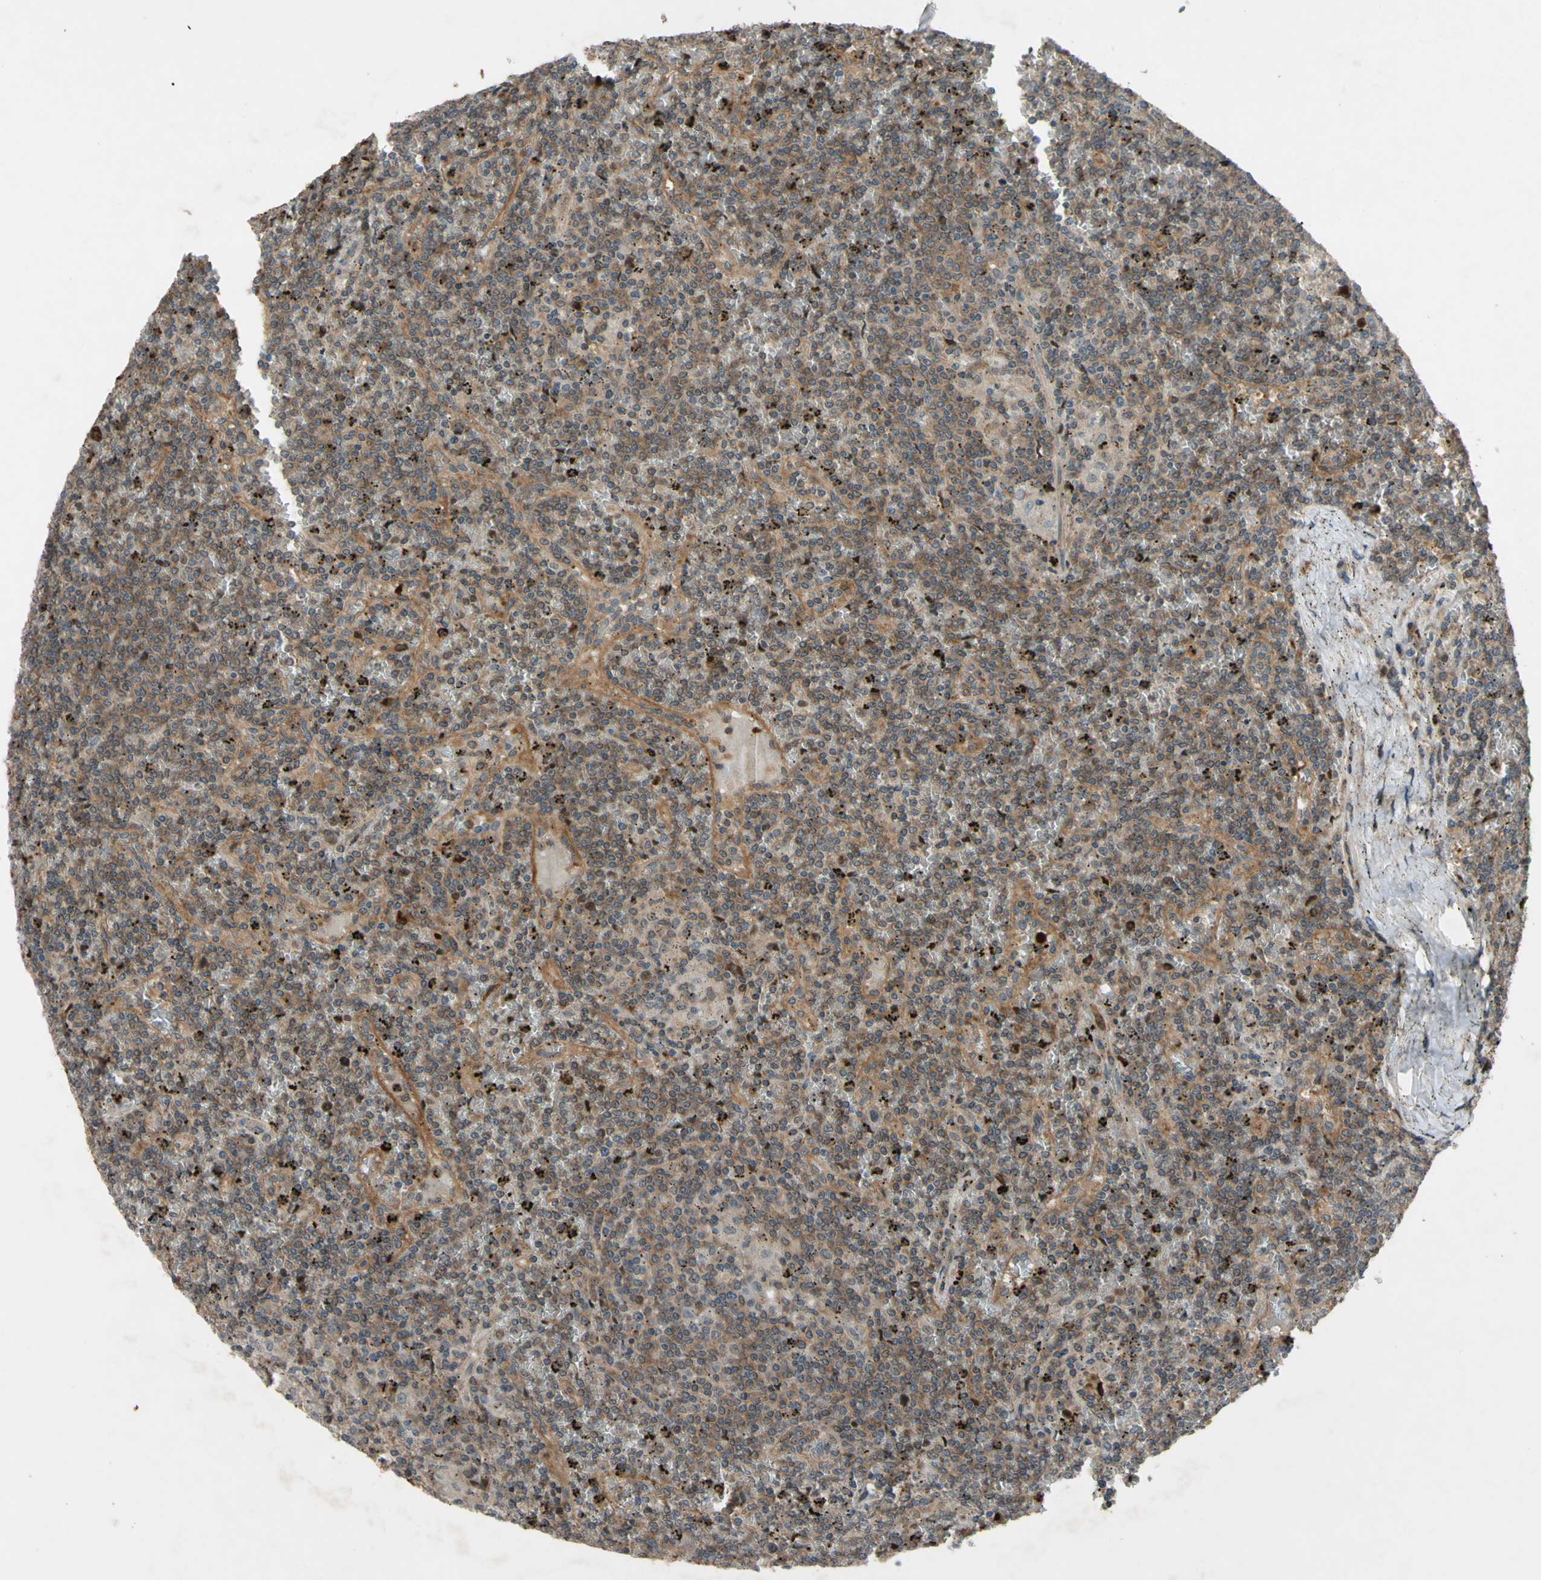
{"staining": {"intensity": "moderate", "quantity": ">75%", "location": "cytoplasmic/membranous"}, "tissue": "lymphoma", "cell_type": "Tumor cells", "image_type": "cancer", "snomed": [{"axis": "morphology", "description": "Malignant lymphoma, non-Hodgkin's type, Low grade"}, {"axis": "topography", "description": "Spleen"}], "caption": "Immunohistochemistry of human lymphoma shows medium levels of moderate cytoplasmic/membranous staining in approximately >75% of tumor cells.", "gene": "SHROOM4", "patient": {"sex": "female", "age": 19}}